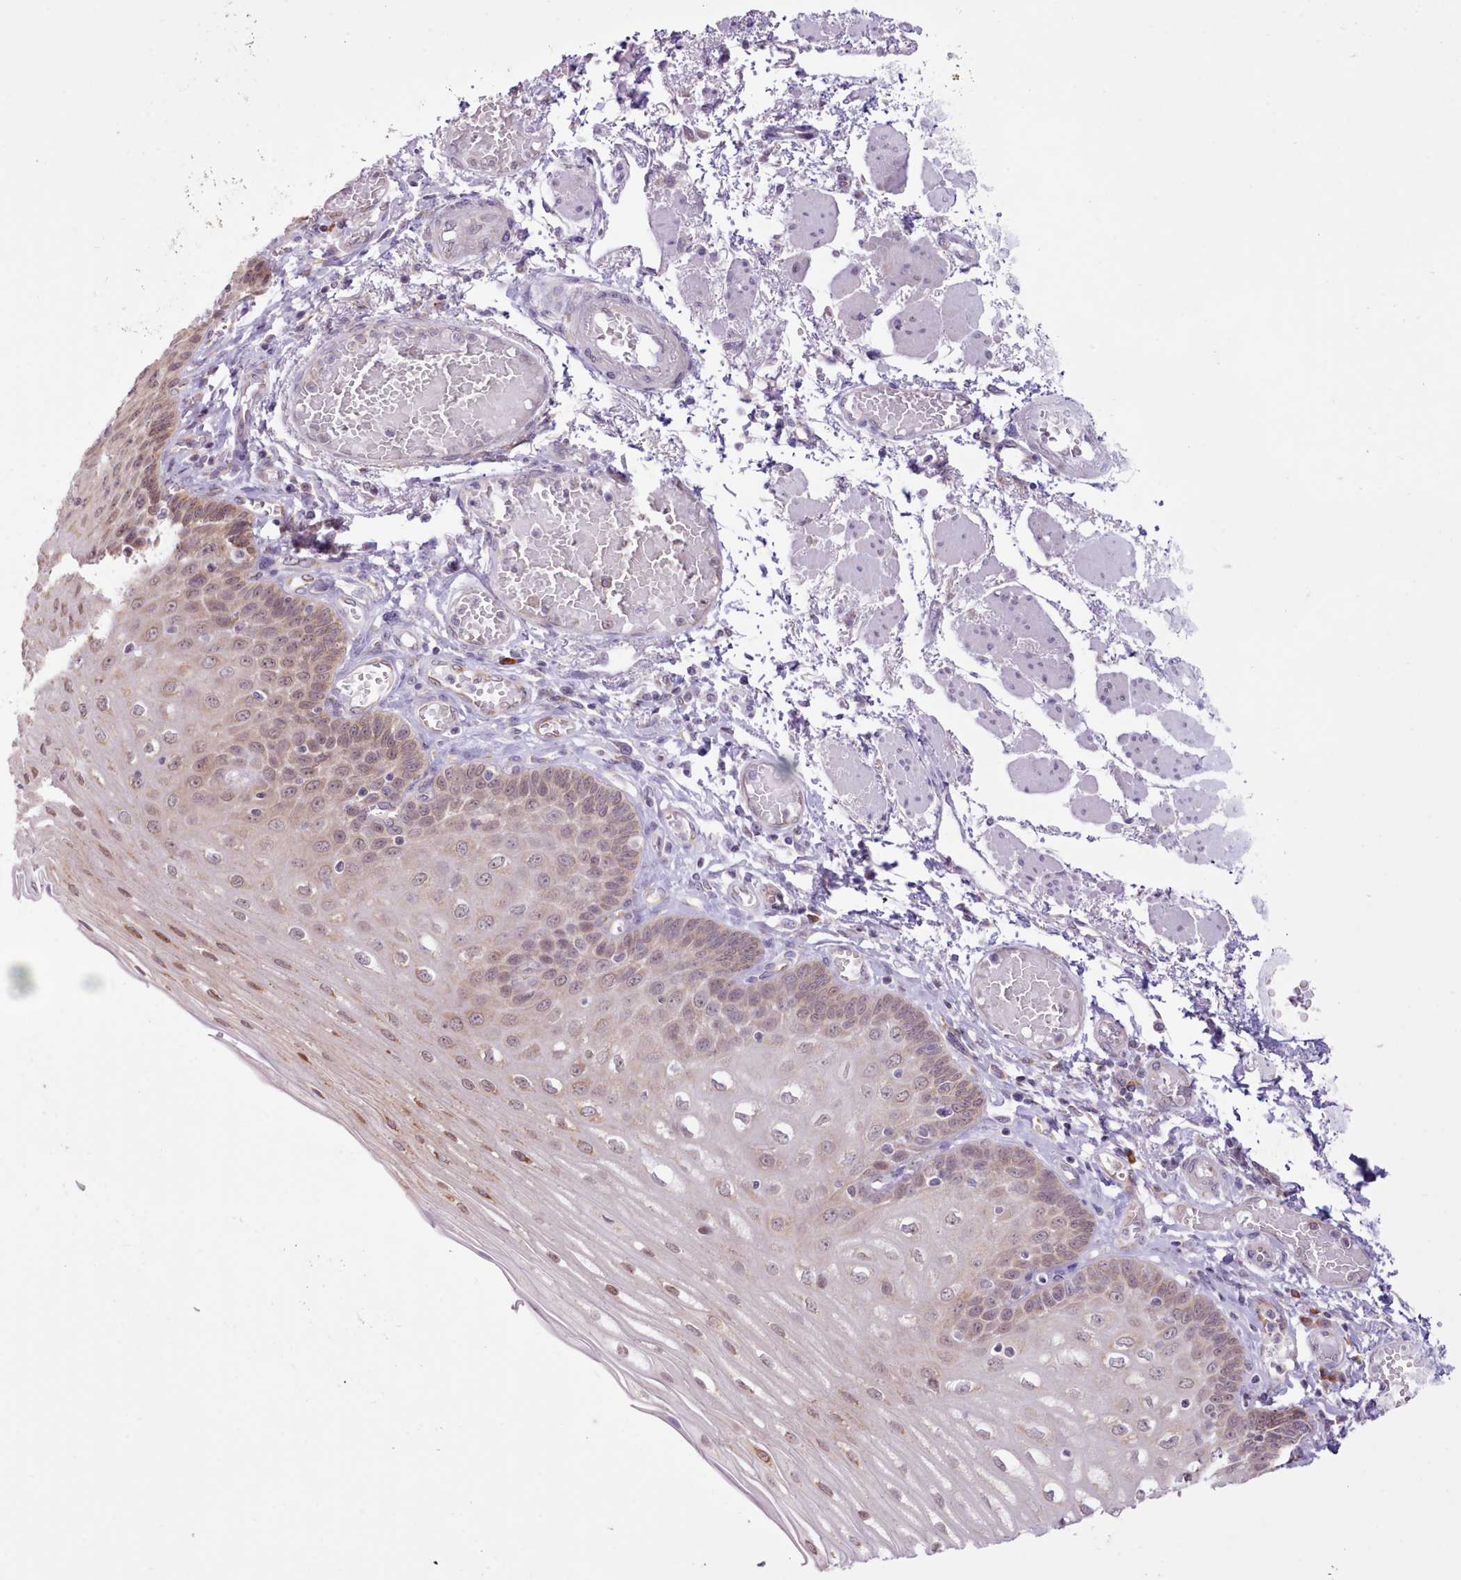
{"staining": {"intensity": "moderate", "quantity": "25%-75%", "location": "cytoplasmic/membranous"}, "tissue": "esophagus", "cell_type": "Squamous epithelial cells", "image_type": "normal", "snomed": [{"axis": "morphology", "description": "Normal tissue, NOS"}, {"axis": "topography", "description": "Esophagus"}], "caption": "Esophagus stained with DAB (3,3'-diaminobenzidine) IHC exhibits medium levels of moderate cytoplasmic/membranous positivity in about 25%-75% of squamous epithelial cells.", "gene": "SEC61B", "patient": {"sex": "male", "age": 81}}